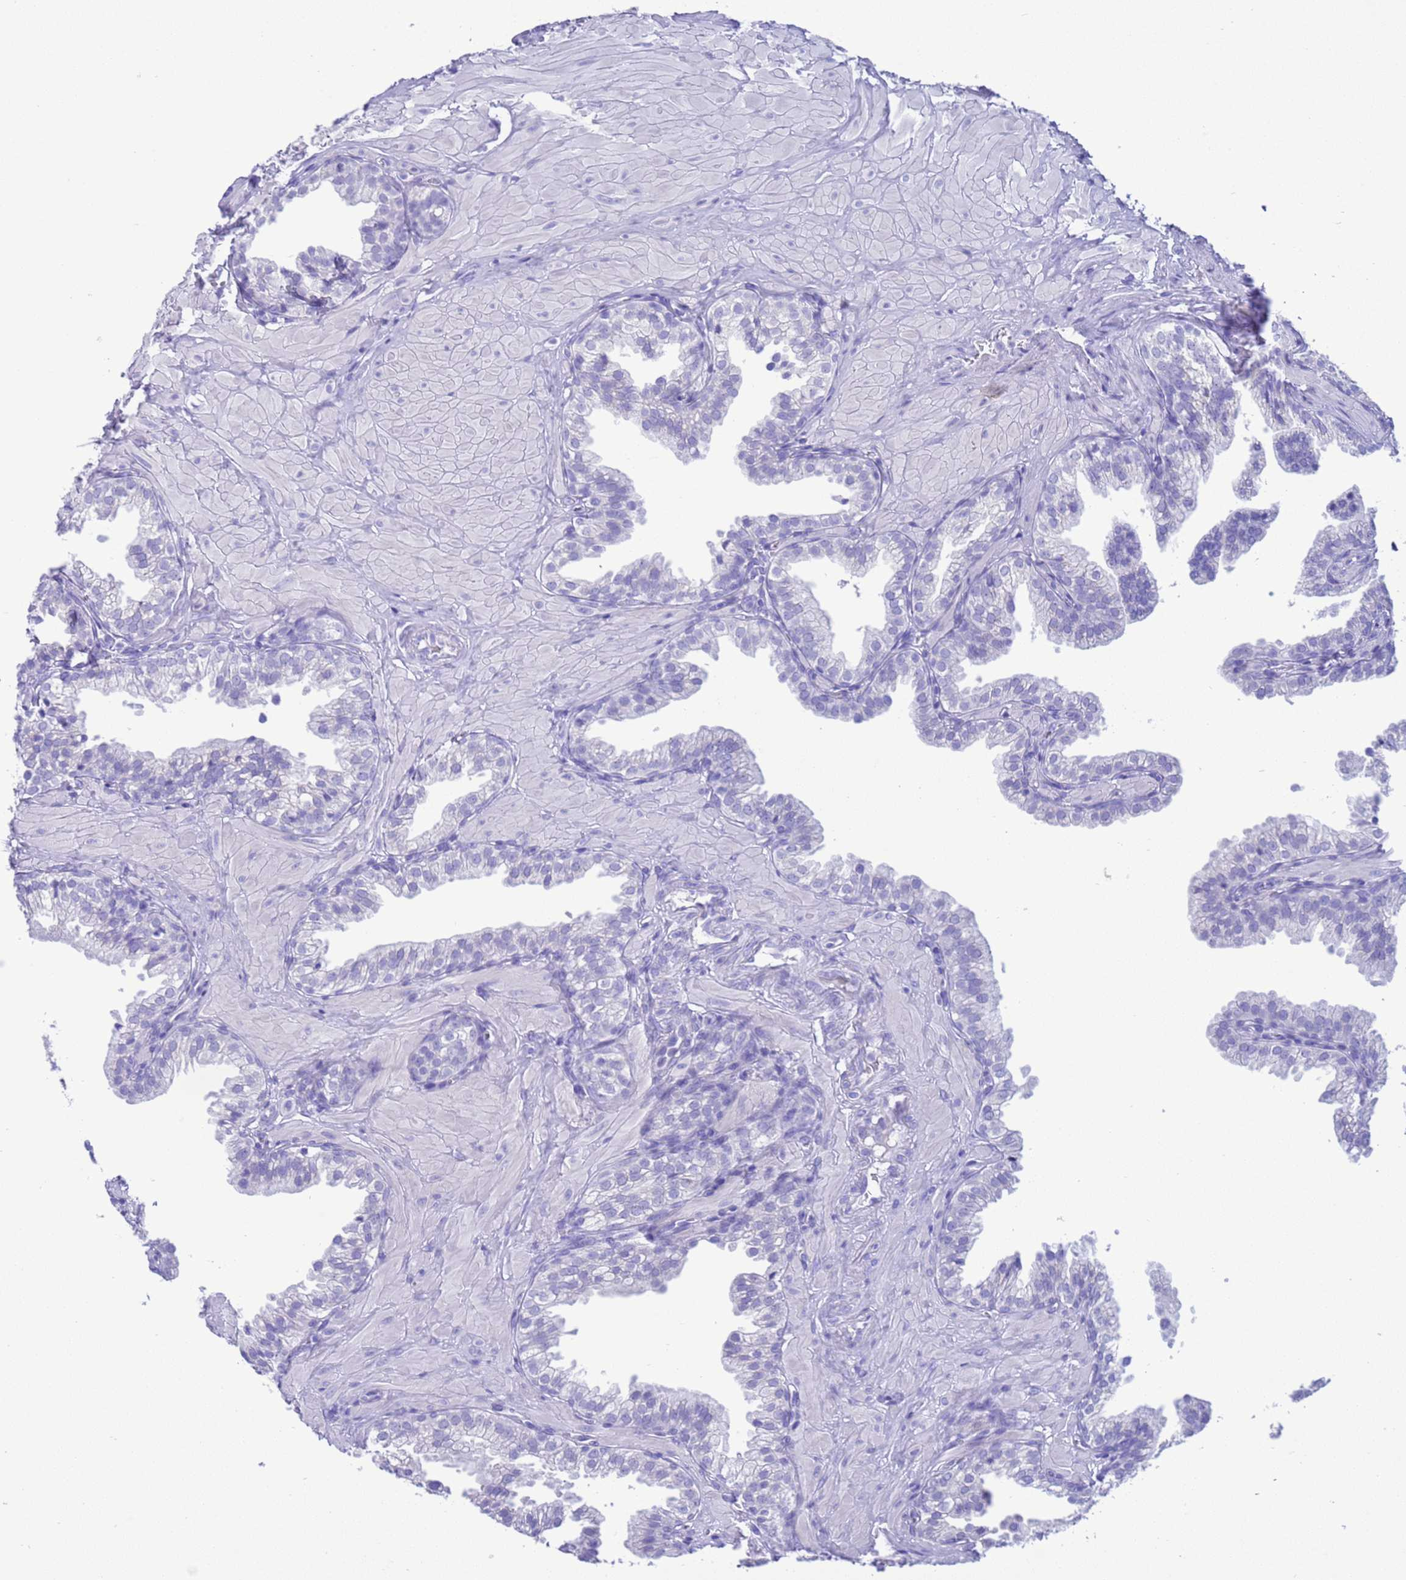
{"staining": {"intensity": "negative", "quantity": "none", "location": "none"}, "tissue": "prostate", "cell_type": "Glandular cells", "image_type": "normal", "snomed": [{"axis": "morphology", "description": "Normal tissue, NOS"}, {"axis": "topography", "description": "Prostate"}, {"axis": "topography", "description": "Peripheral nerve tissue"}], "caption": "Immunohistochemical staining of normal prostate demonstrates no significant positivity in glandular cells. (Brightfield microscopy of DAB immunohistochemistry (IHC) at high magnification).", "gene": "GSTM1", "patient": {"sex": "male", "age": 55}}